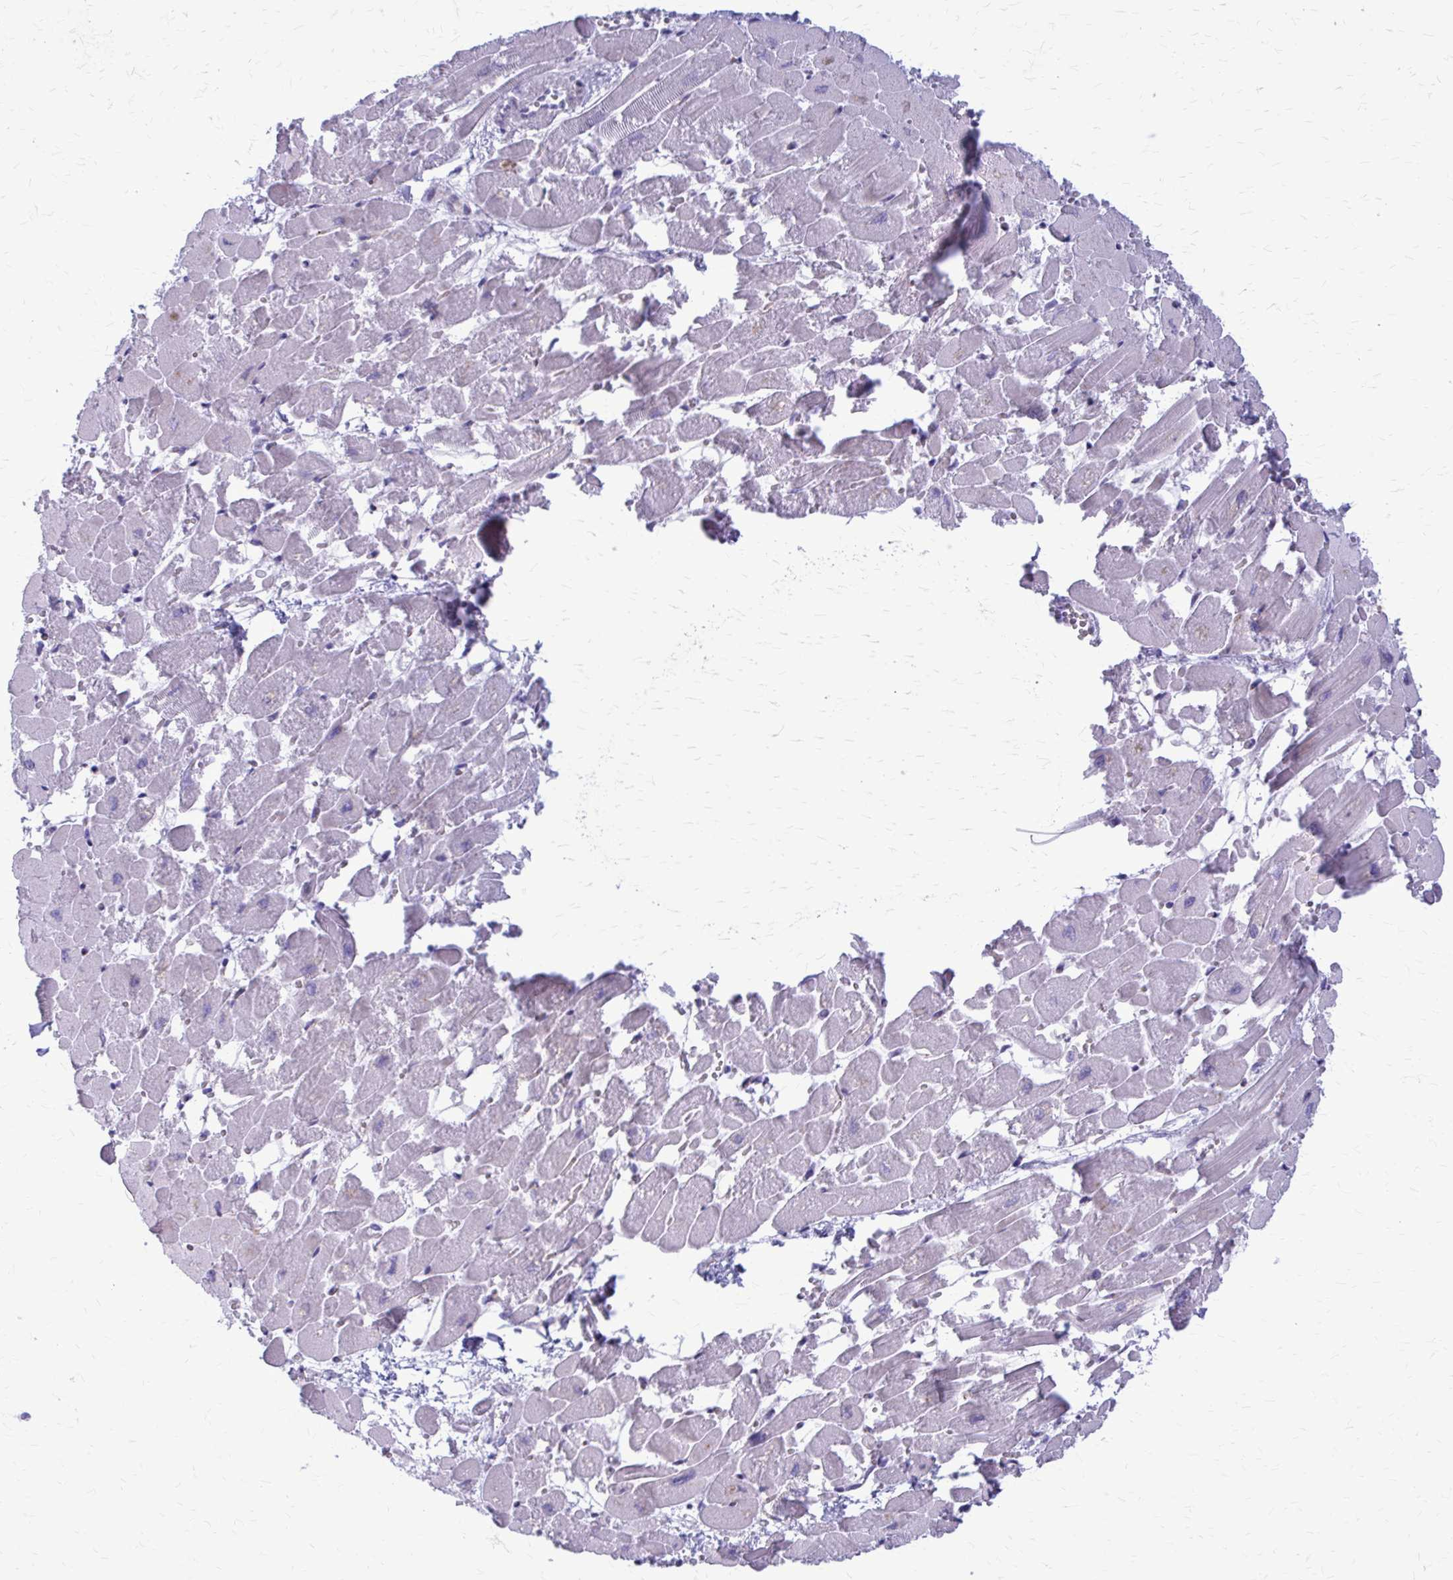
{"staining": {"intensity": "weak", "quantity": "<25%", "location": "cytoplasmic/membranous"}, "tissue": "heart muscle", "cell_type": "Cardiomyocytes", "image_type": "normal", "snomed": [{"axis": "morphology", "description": "Normal tissue, NOS"}, {"axis": "topography", "description": "Heart"}], "caption": "IHC image of normal heart muscle: heart muscle stained with DAB reveals no significant protein positivity in cardiomyocytes. Nuclei are stained in blue.", "gene": "PEDS1", "patient": {"sex": "female", "age": 52}}